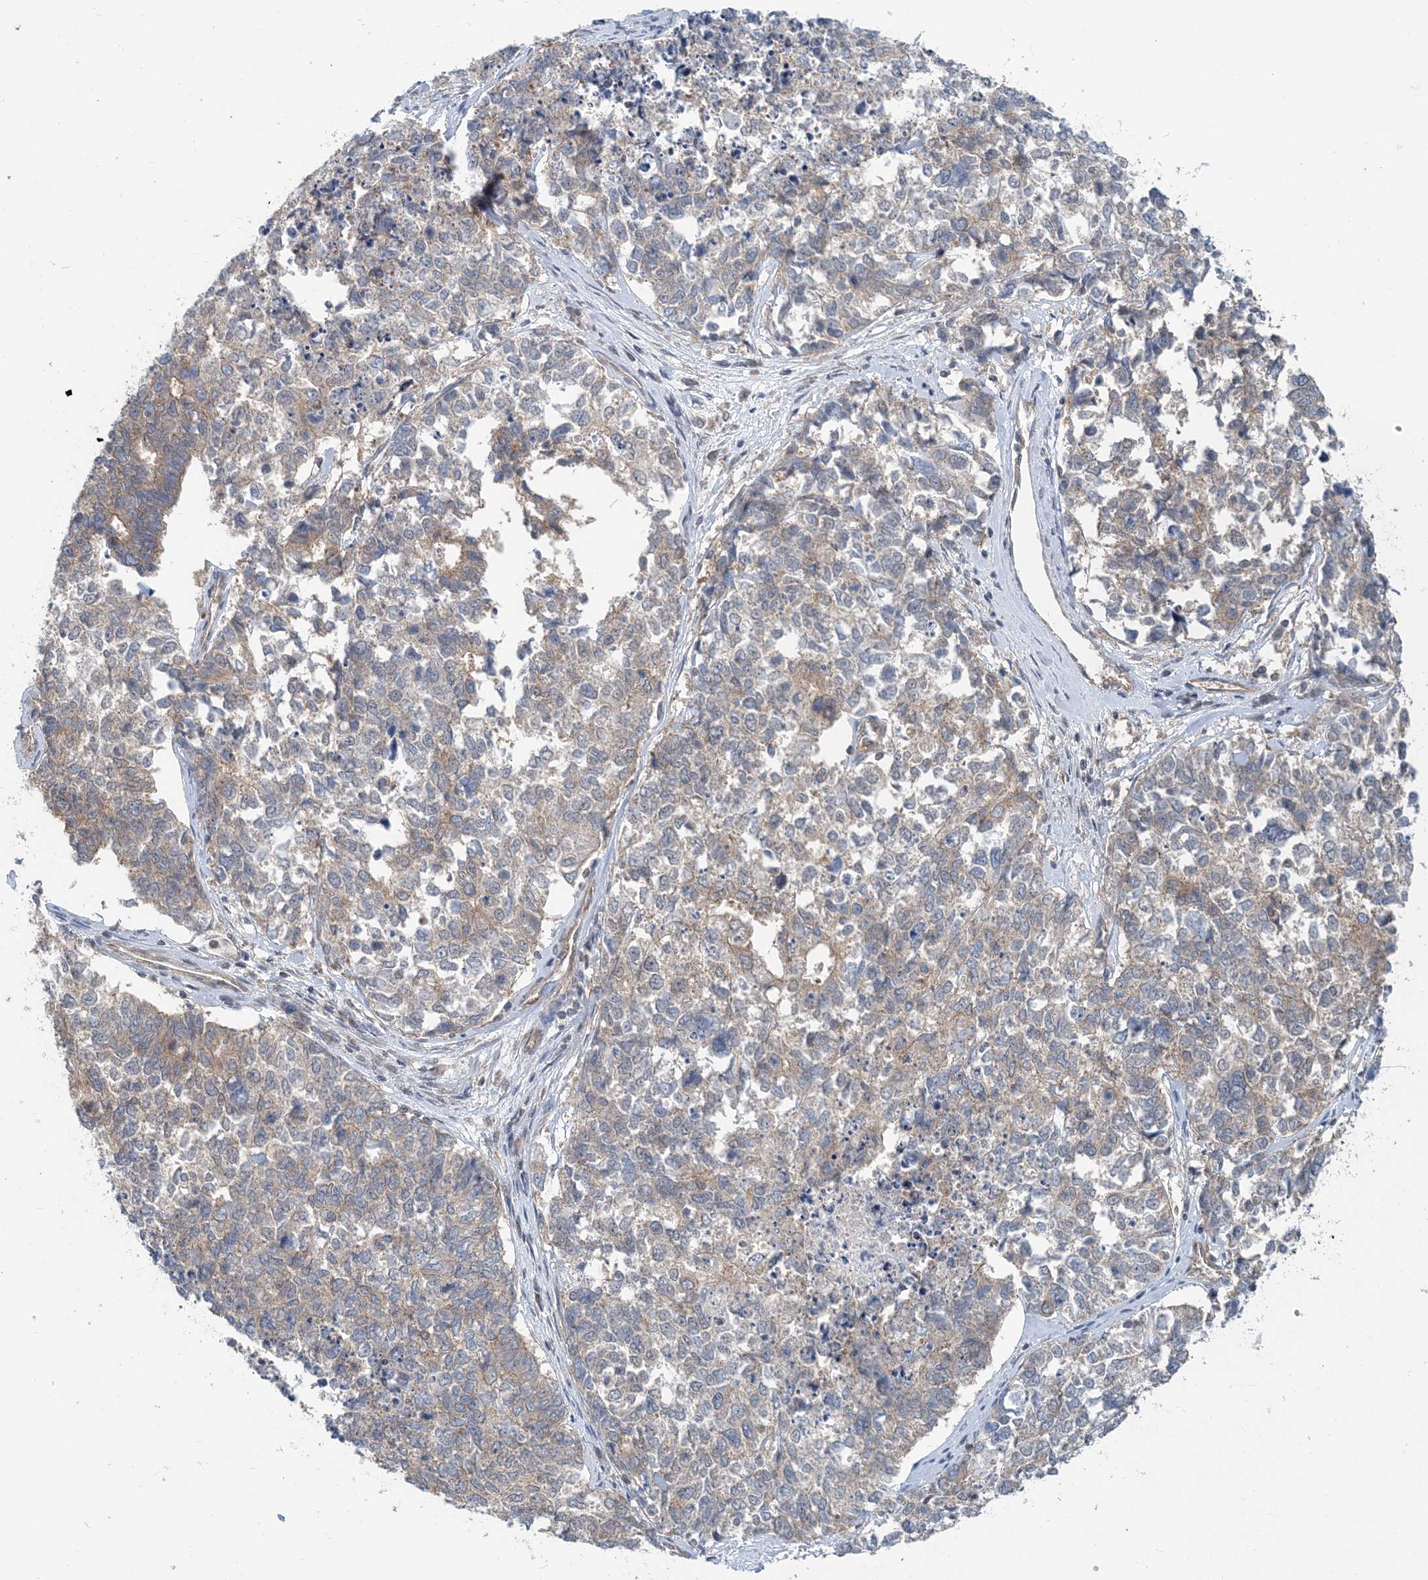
{"staining": {"intensity": "weak", "quantity": "25%-75%", "location": "cytoplasmic/membranous"}, "tissue": "cervical cancer", "cell_type": "Tumor cells", "image_type": "cancer", "snomed": [{"axis": "morphology", "description": "Squamous cell carcinoma, NOS"}, {"axis": "topography", "description": "Cervix"}], "caption": "Human cervical cancer stained with a protein marker exhibits weak staining in tumor cells.", "gene": "MOB4", "patient": {"sex": "female", "age": 63}}